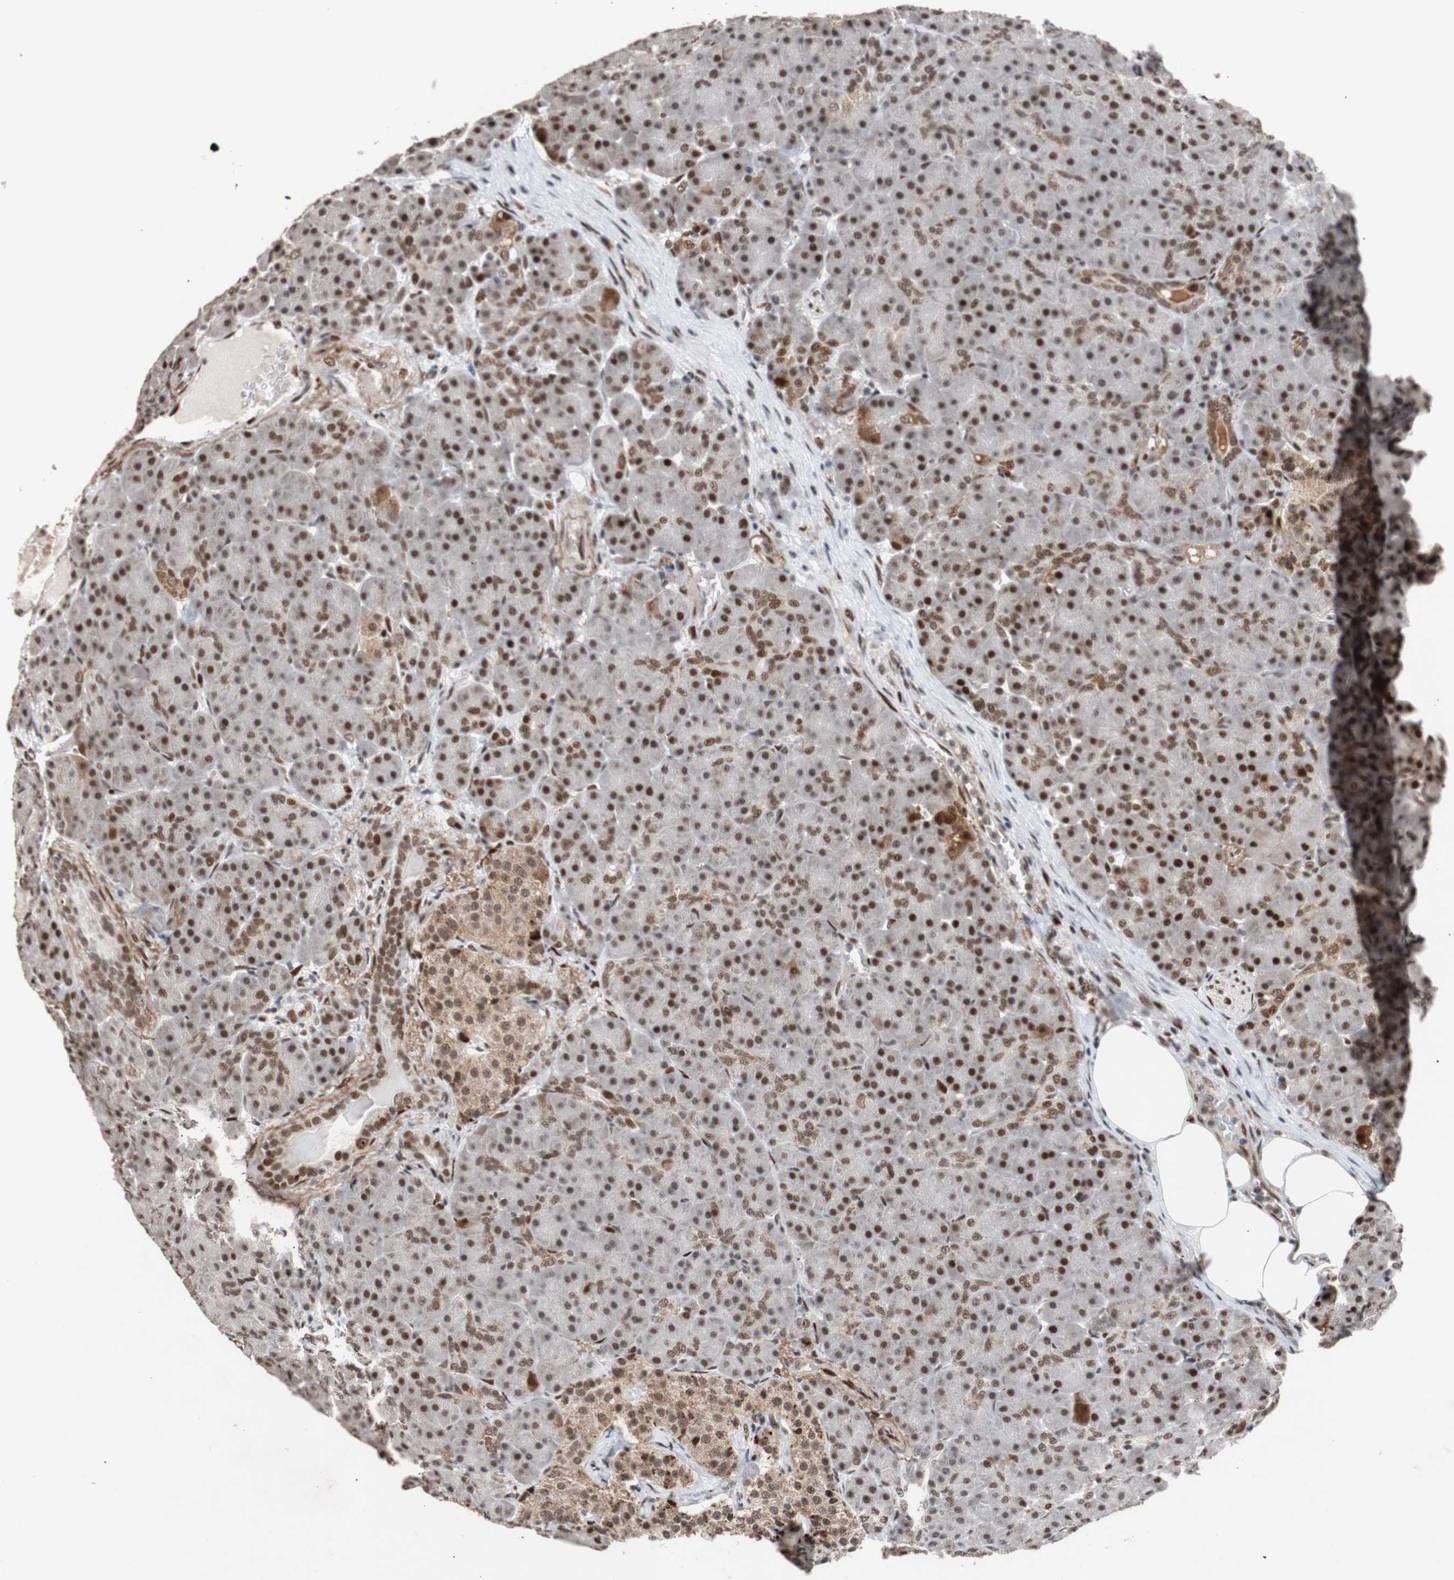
{"staining": {"intensity": "moderate", "quantity": ">75%", "location": "nuclear"}, "tissue": "pancreas", "cell_type": "Exocrine glandular cells", "image_type": "normal", "snomed": [{"axis": "morphology", "description": "Normal tissue, NOS"}, {"axis": "topography", "description": "Pancreas"}], "caption": "Immunohistochemistry (IHC) (DAB) staining of benign human pancreas exhibits moderate nuclear protein staining in approximately >75% of exocrine glandular cells. (Brightfield microscopy of DAB IHC at high magnification).", "gene": "NBL1", "patient": {"sex": "male", "age": 66}}